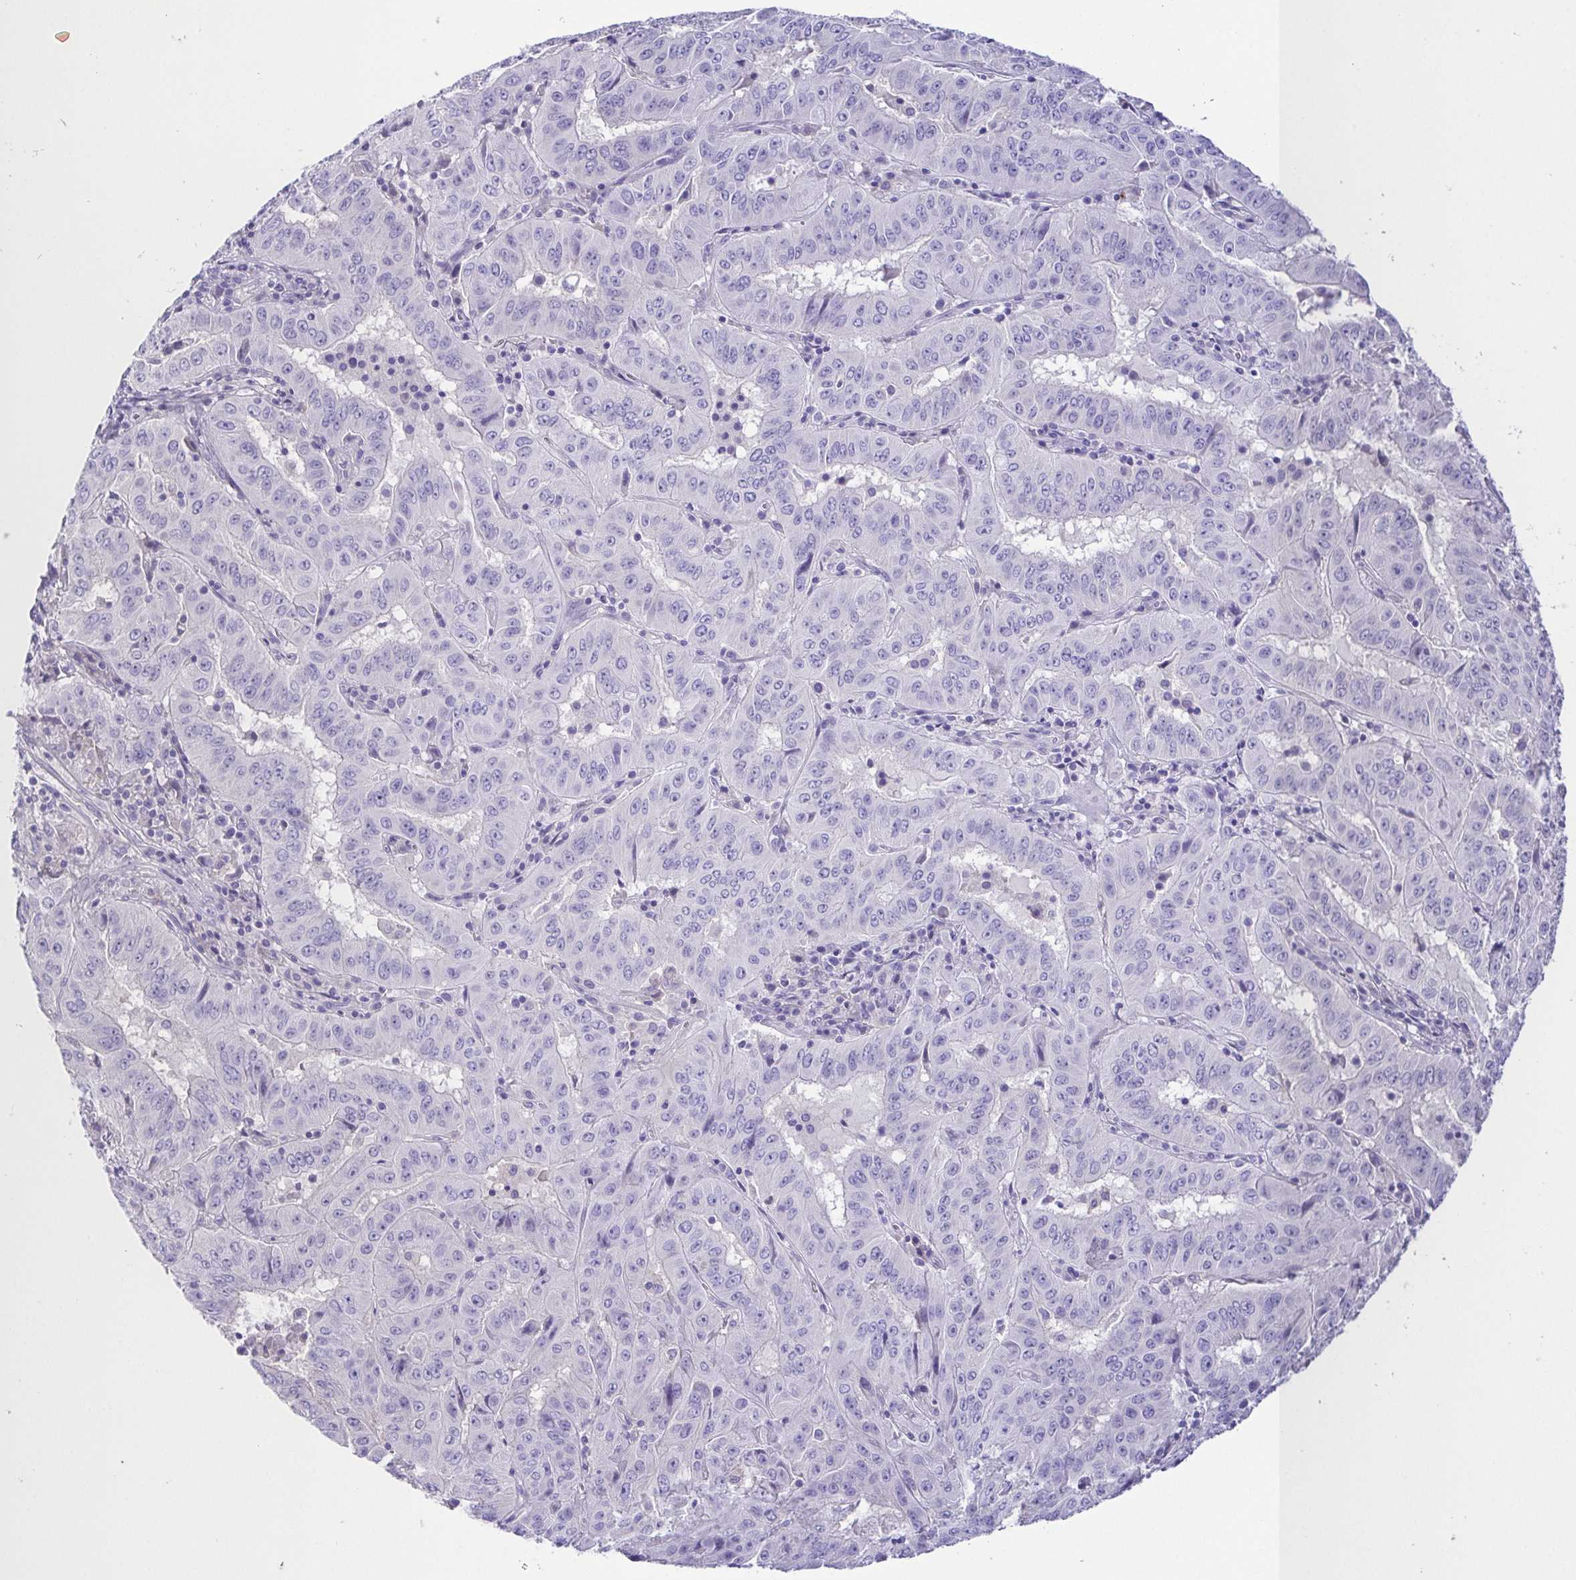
{"staining": {"intensity": "negative", "quantity": "none", "location": "none"}, "tissue": "pancreatic cancer", "cell_type": "Tumor cells", "image_type": "cancer", "snomed": [{"axis": "morphology", "description": "Adenocarcinoma, NOS"}, {"axis": "topography", "description": "Pancreas"}], "caption": "Human pancreatic adenocarcinoma stained for a protein using immunohistochemistry exhibits no staining in tumor cells.", "gene": "PKDREJ", "patient": {"sex": "male", "age": 63}}